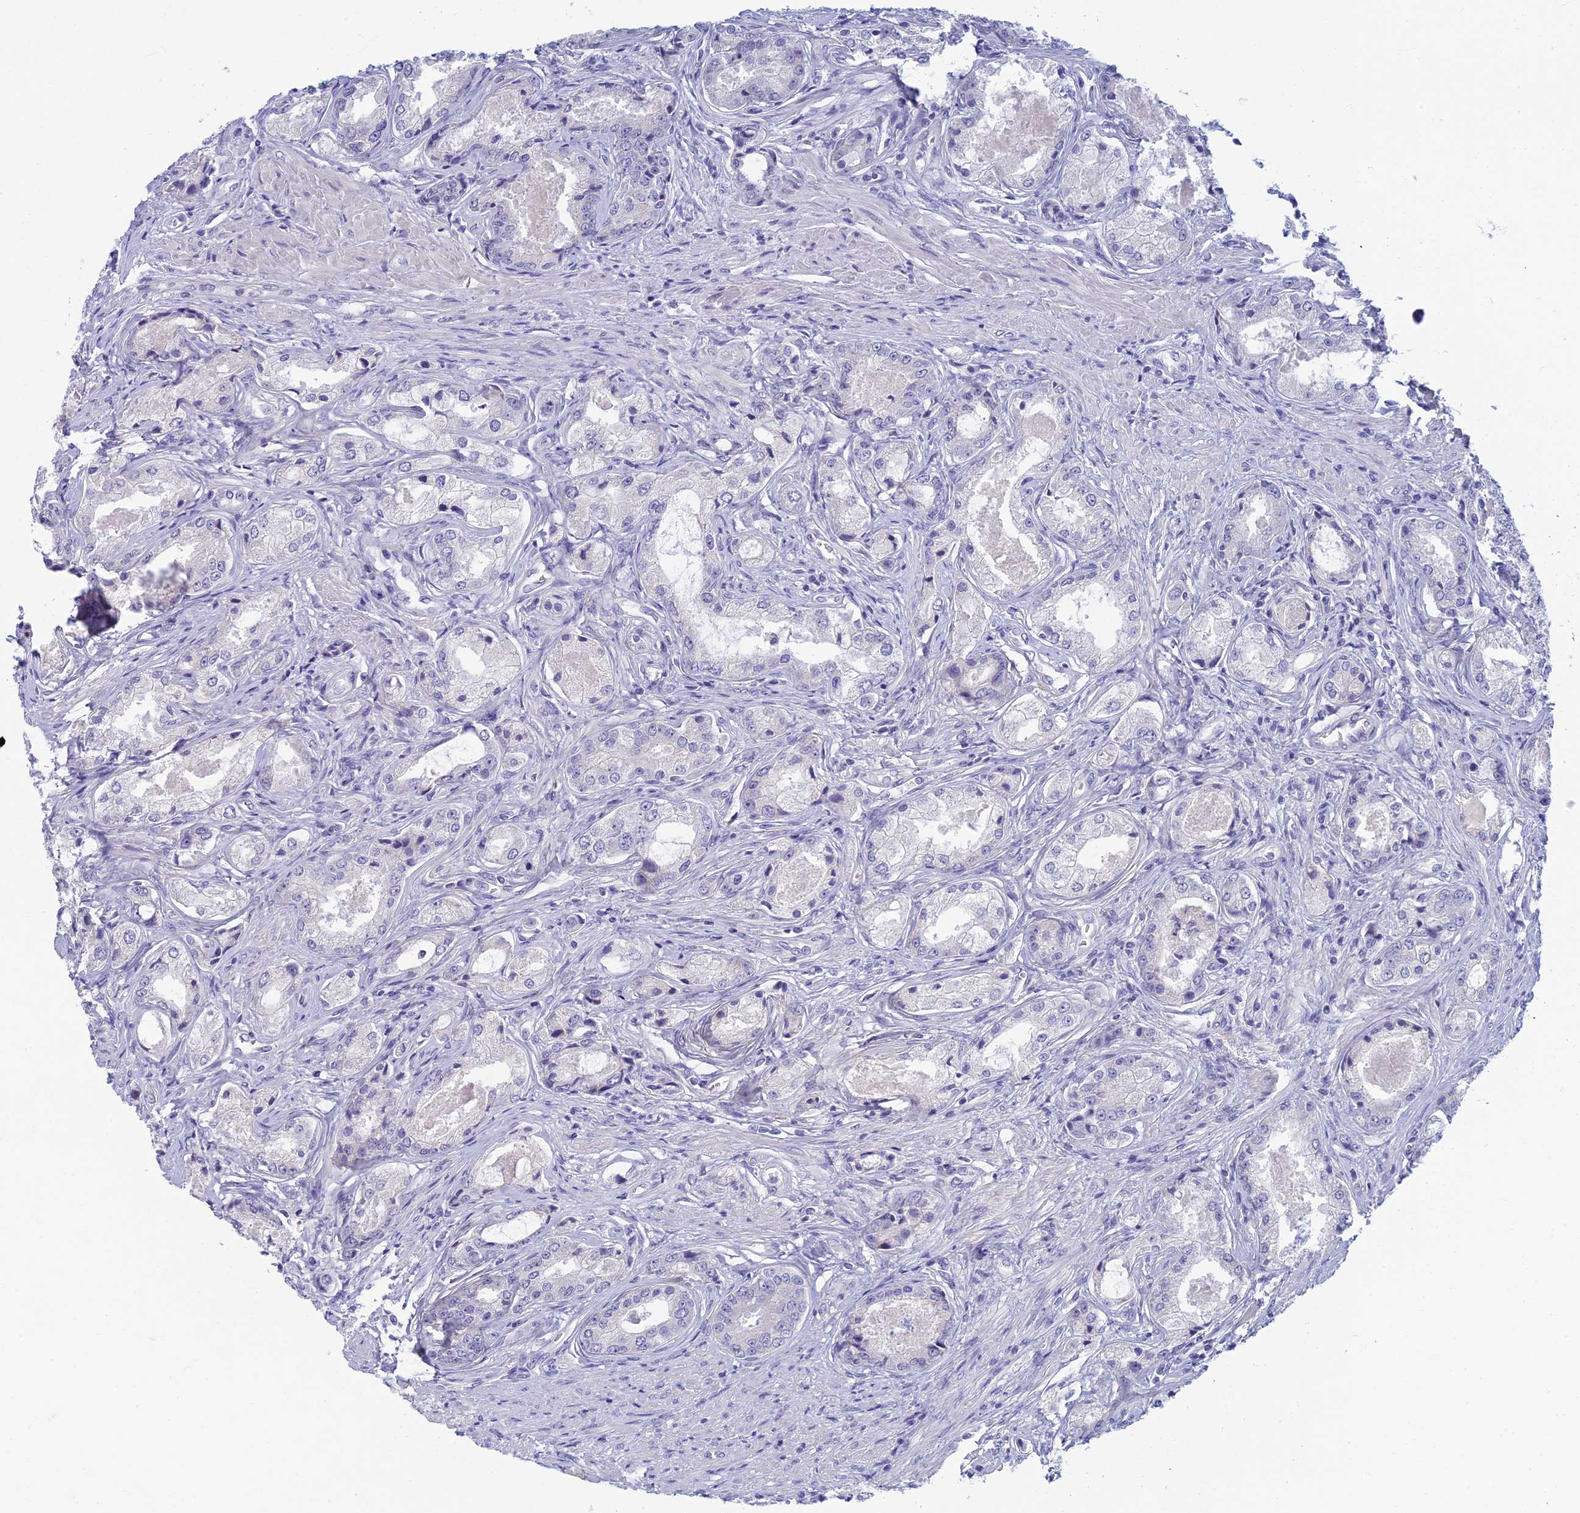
{"staining": {"intensity": "negative", "quantity": "none", "location": "none"}, "tissue": "prostate cancer", "cell_type": "Tumor cells", "image_type": "cancer", "snomed": [{"axis": "morphology", "description": "Adenocarcinoma, Low grade"}, {"axis": "topography", "description": "Prostate"}], "caption": "A histopathology image of prostate cancer (low-grade adenocarcinoma) stained for a protein displays no brown staining in tumor cells.", "gene": "SLC25A41", "patient": {"sex": "male", "age": 68}}